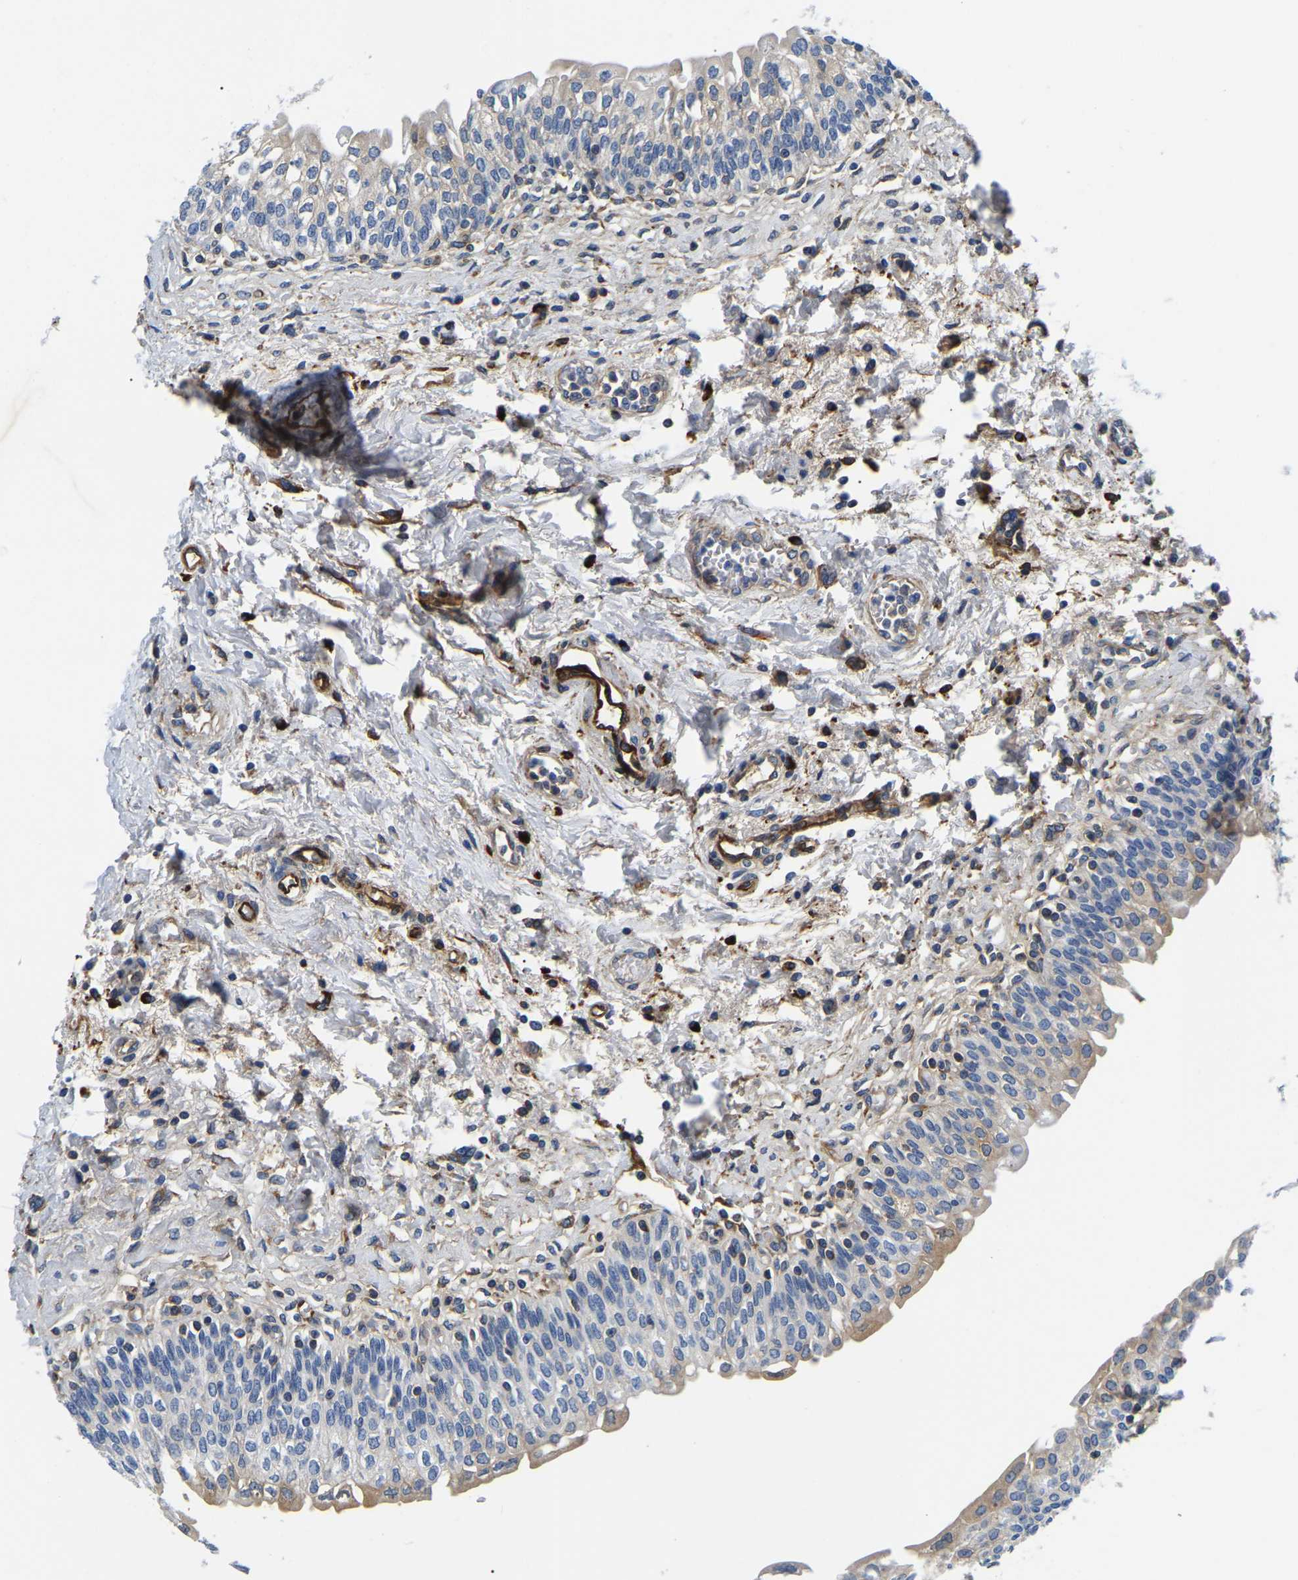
{"staining": {"intensity": "weak", "quantity": "25%-75%", "location": "cytoplasmic/membranous"}, "tissue": "urinary bladder", "cell_type": "Urothelial cells", "image_type": "normal", "snomed": [{"axis": "morphology", "description": "Normal tissue, NOS"}, {"axis": "topography", "description": "Urinary bladder"}], "caption": "DAB (3,3'-diaminobenzidine) immunohistochemical staining of benign human urinary bladder demonstrates weak cytoplasmic/membranous protein expression in approximately 25%-75% of urothelial cells. Ihc stains the protein of interest in brown and the nuclei are stained blue.", "gene": "DUSP8", "patient": {"sex": "male", "age": 55}}